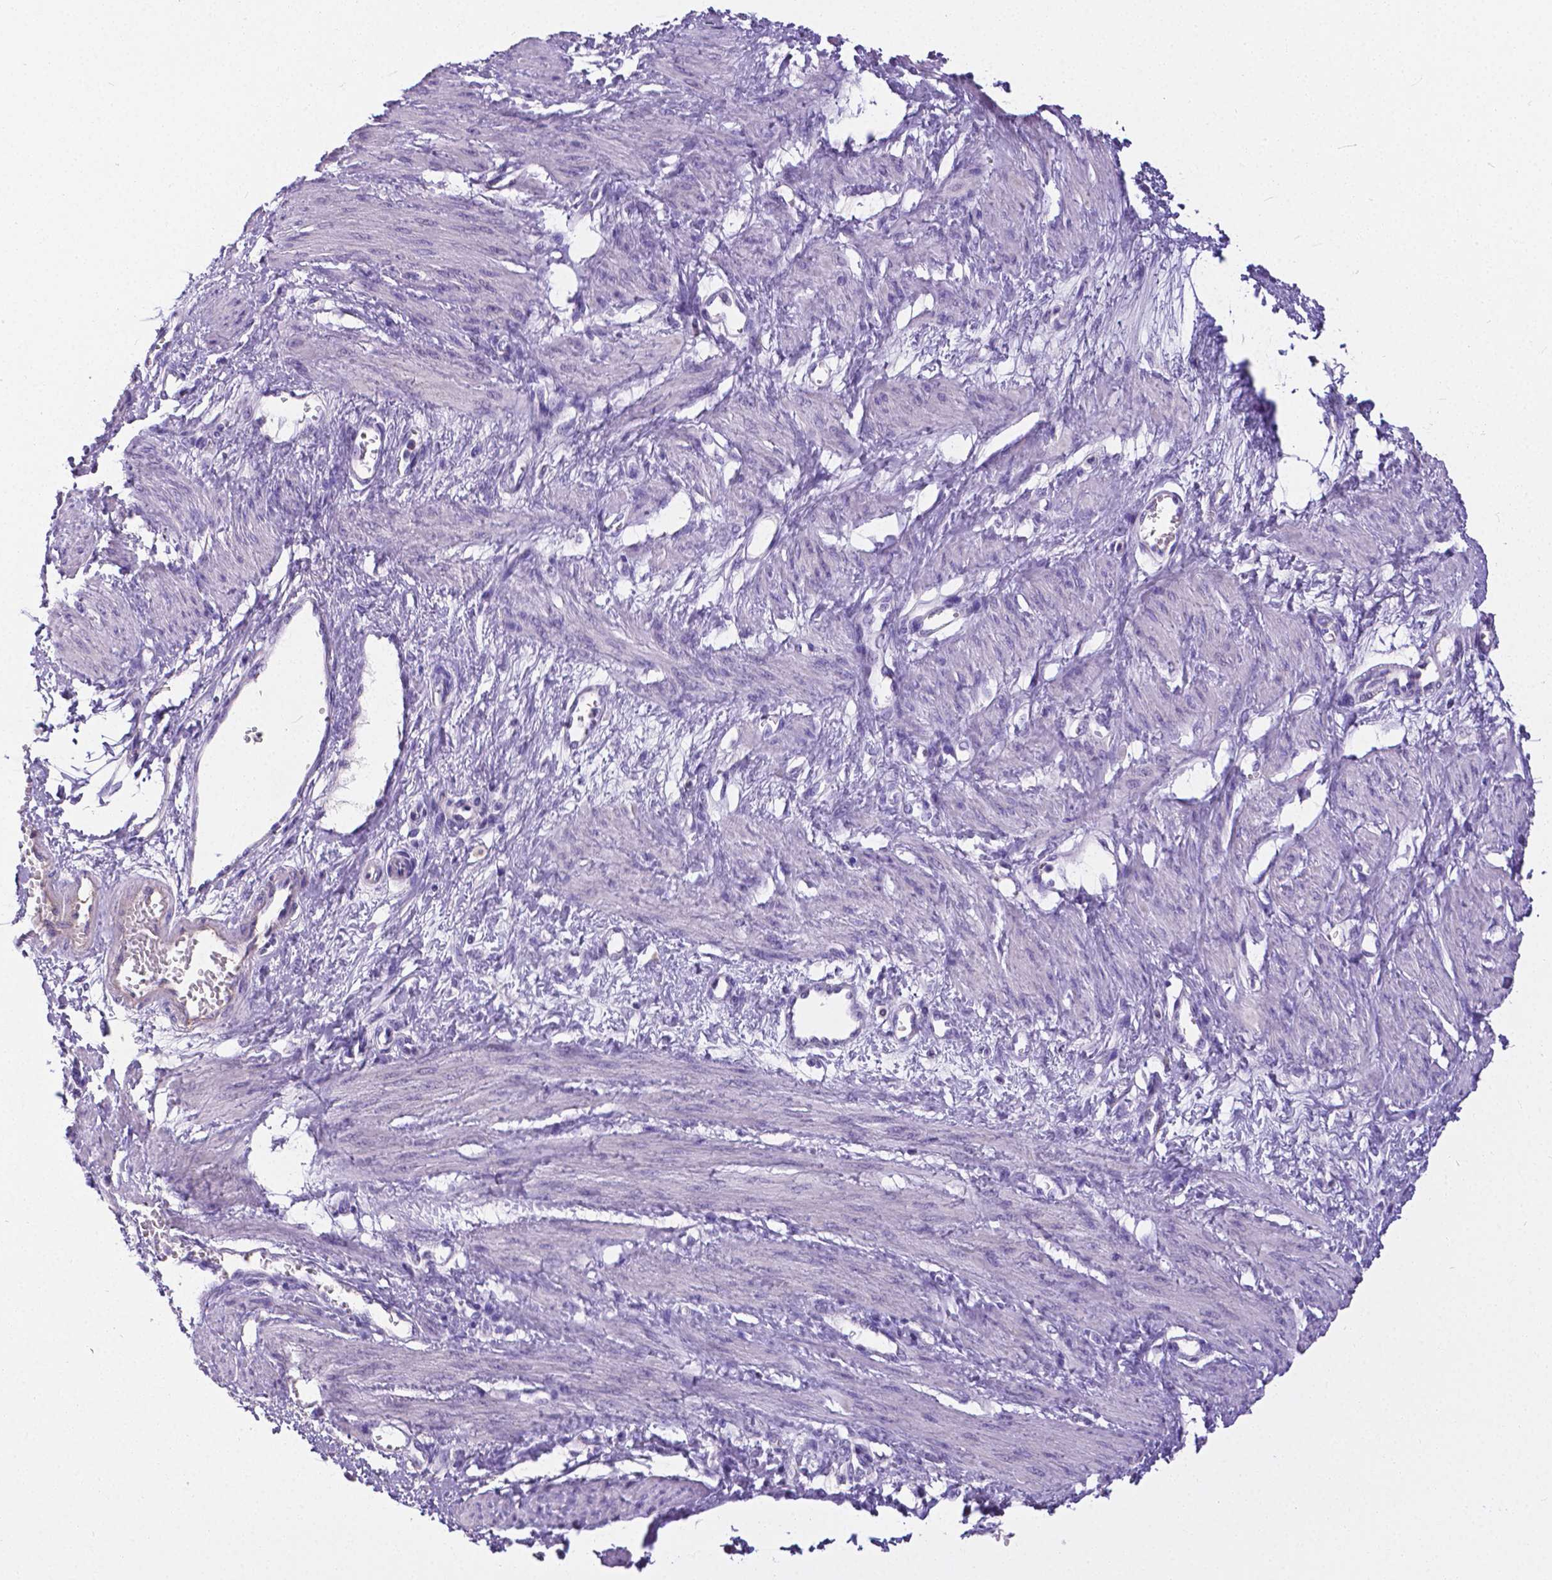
{"staining": {"intensity": "negative", "quantity": "none", "location": "none"}, "tissue": "smooth muscle", "cell_type": "Smooth muscle cells", "image_type": "normal", "snomed": [{"axis": "morphology", "description": "Normal tissue, NOS"}, {"axis": "topography", "description": "Smooth muscle"}, {"axis": "topography", "description": "Uterus"}], "caption": "Smooth muscle cells show no significant staining in benign smooth muscle. (IHC, brightfield microscopy, high magnification).", "gene": "OCLN", "patient": {"sex": "female", "age": 39}}